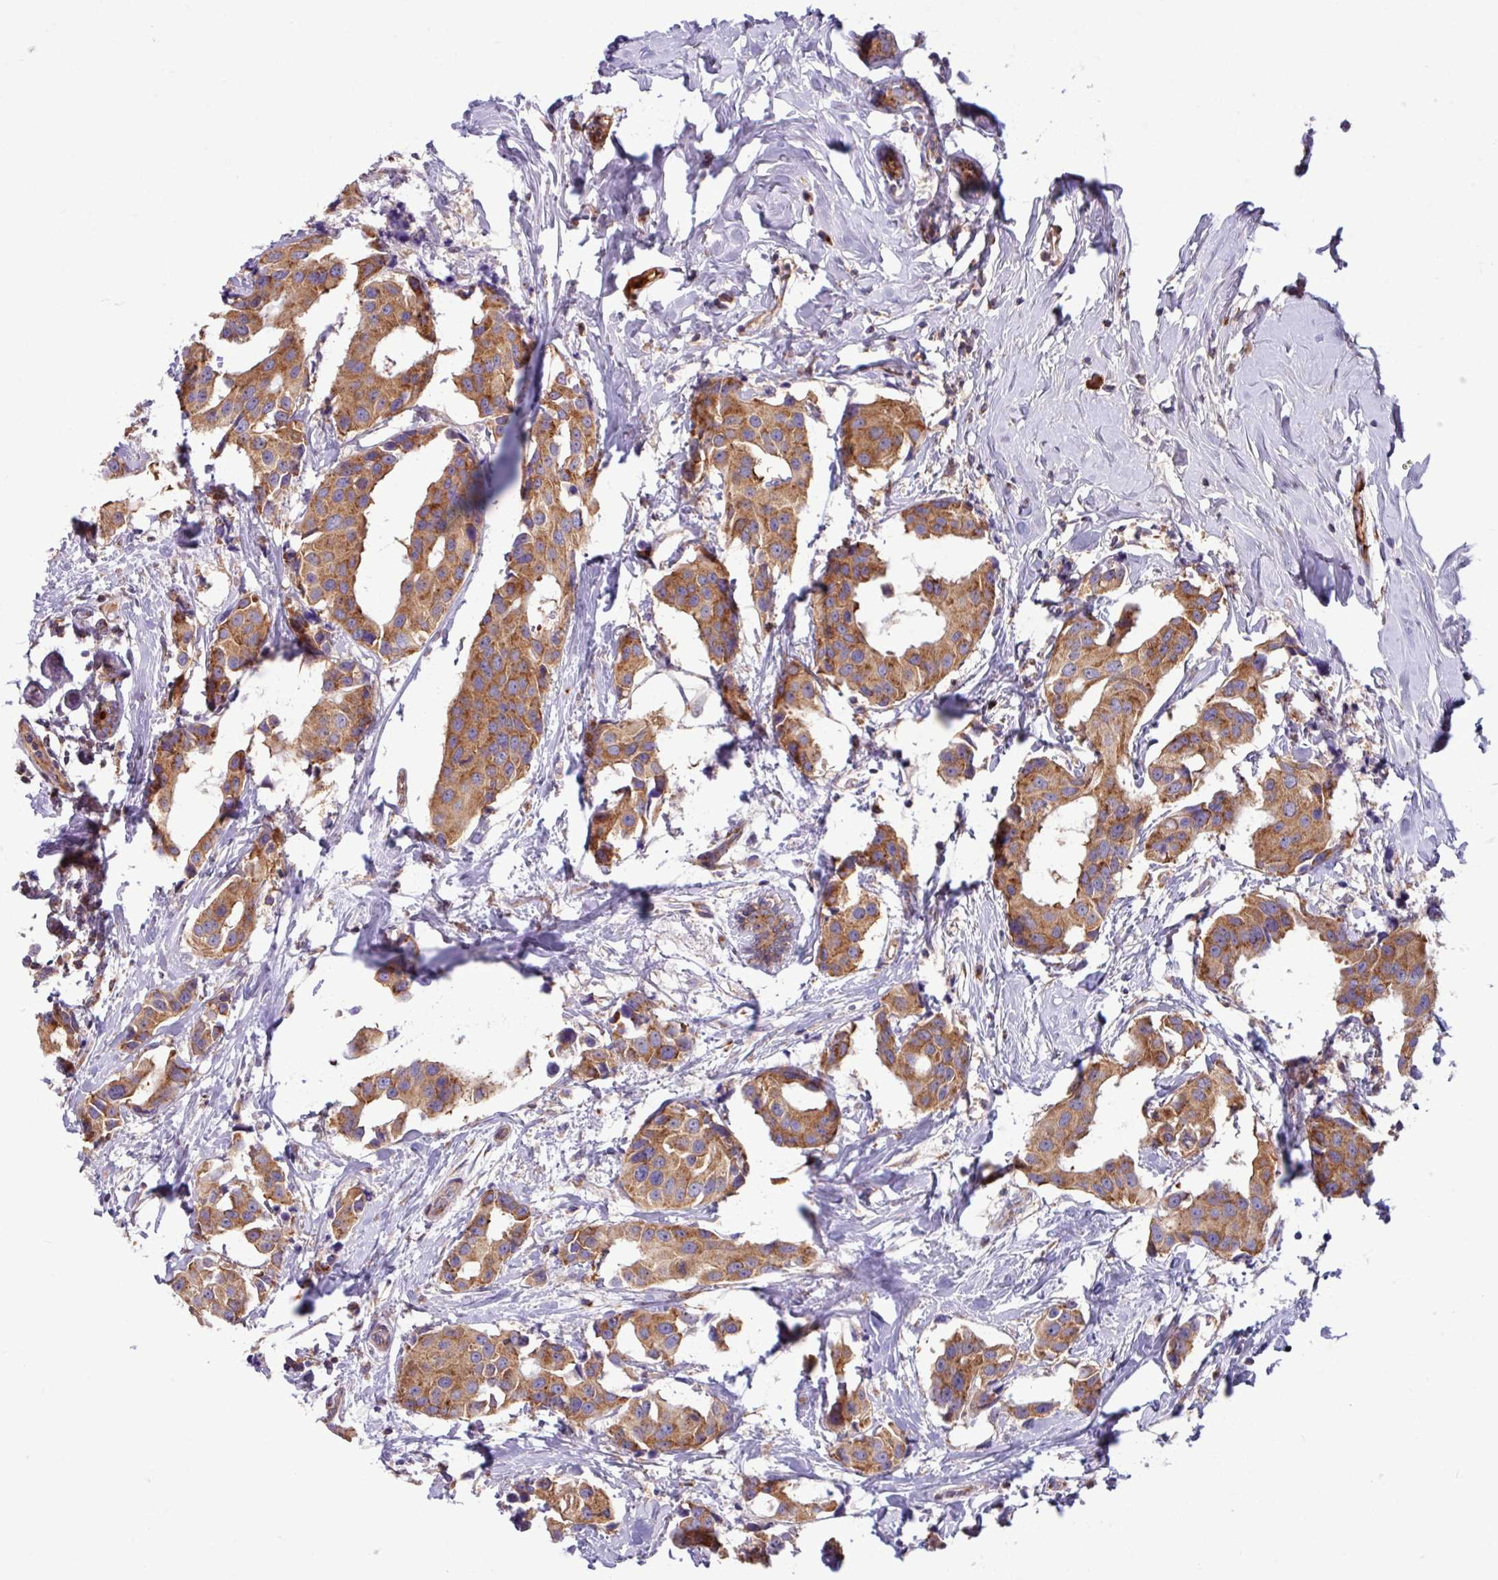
{"staining": {"intensity": "moderate", "quantity": ">75%", "location": "cytoplasmic/membranous"}, "tissue": "breast cancer", "cell_type": "Tumor cells", "image_type": "cancer", "snomed": [{"axis": "morphology", "description": "Normal tissue, NOS"}, {"axis": "morphology", "description": "Duct carcinoma"}, {"axis": "topography", "description": "Breast"}], "caption": "Immunohistochemistry of intraductal carcinoma (breast) displays medium levels of moderate cytoplasmic/membranous expression in approximately >75% of tumor cells.", "gene": "LSM12", "patient": {"sex": "female", "age": 39}}